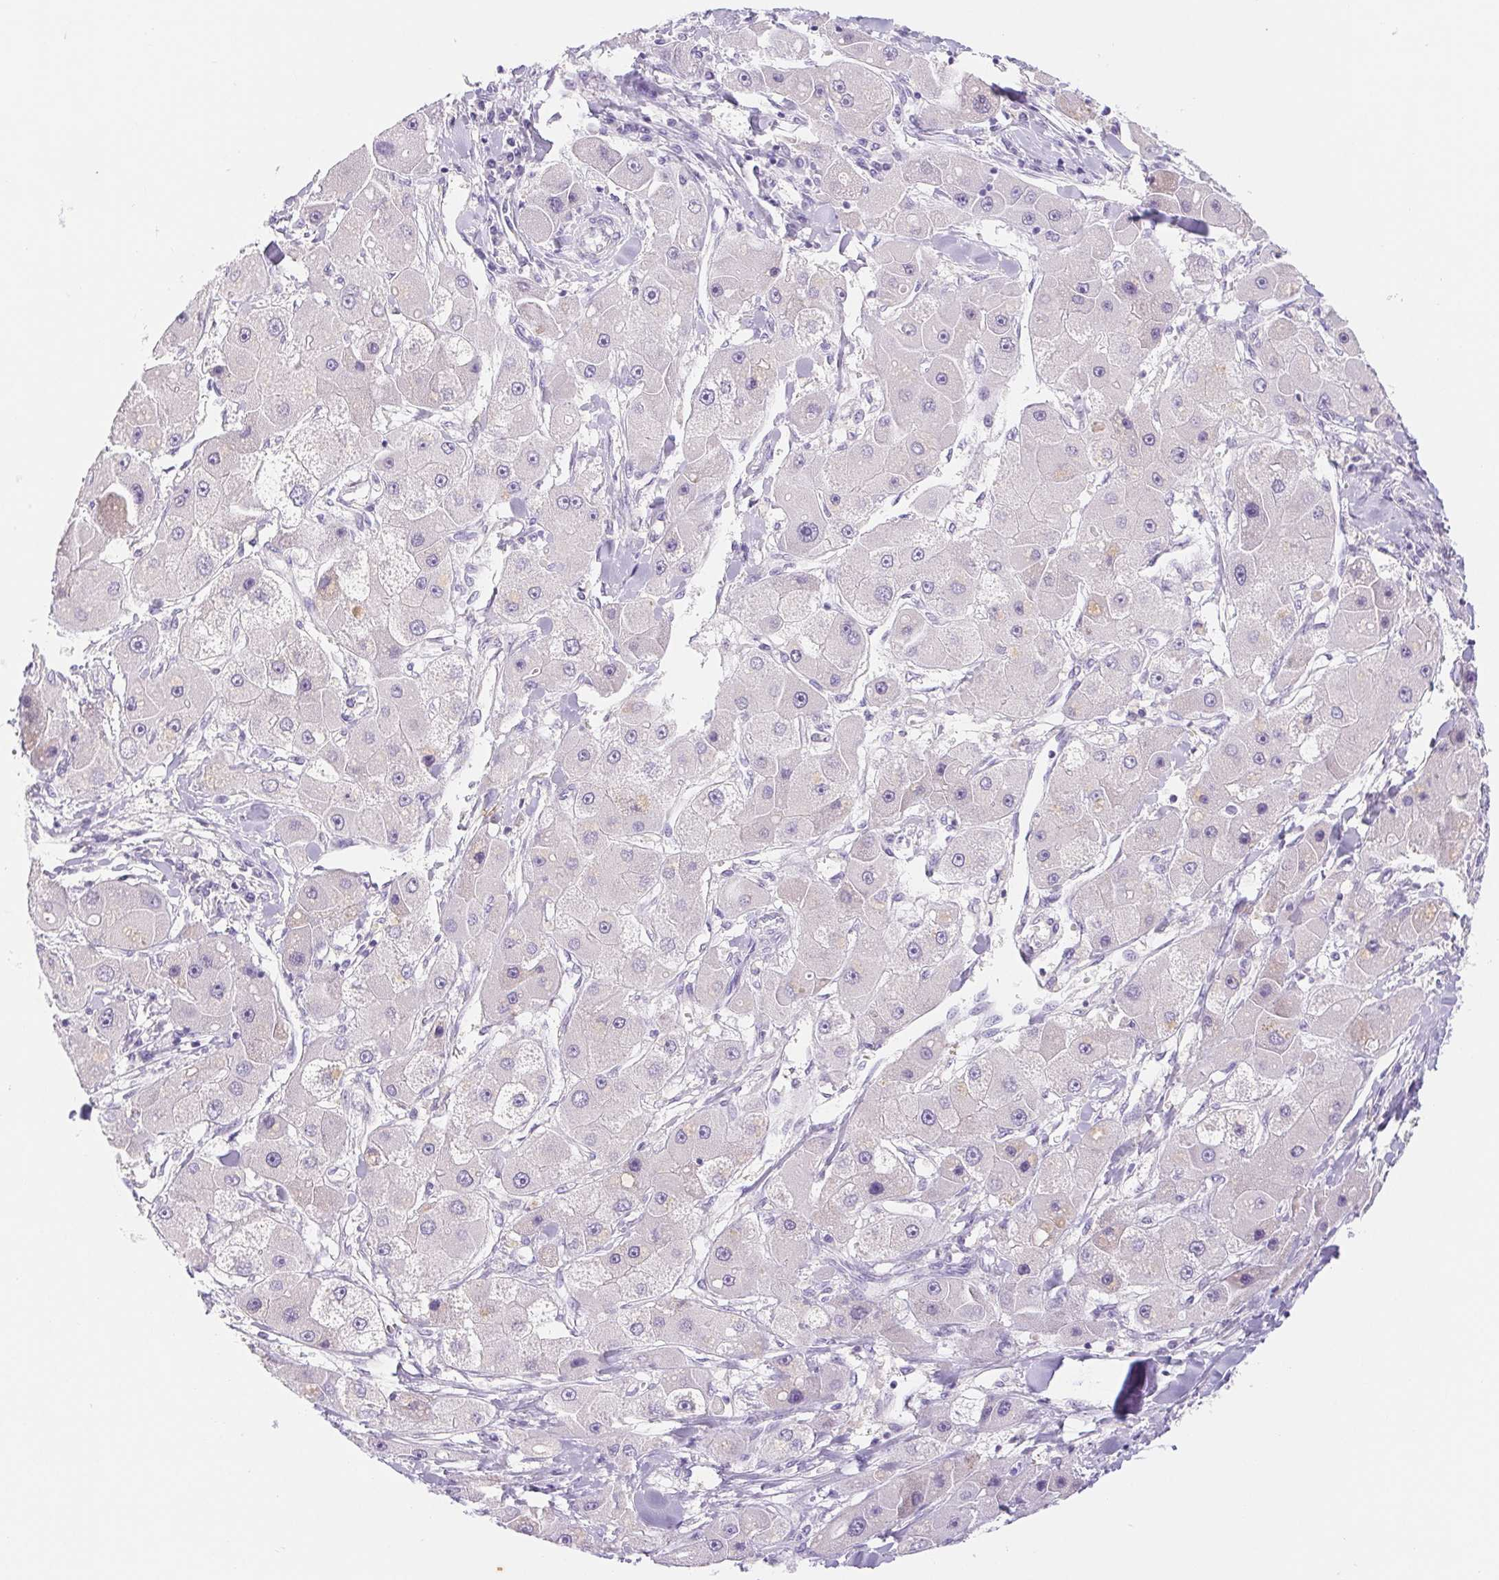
{"staining": {"intensity": "negative", "quantity": "none", "location": "none"}, "tissue": "liver cancer", "cell_type": "Tumor cells", "image_type": "cancer", "snomed": [{"axis": "morphology", "description": "Carcinoma, Hepatocellular, NOS"}, {"axis": "topography", "description": "Liver"}], "caption": "This is an IHC image of human liver cancer (hepatocellular carcinoma). There is no positivity in tumor cells.", "gene": "DYNC2LI1", "patient": {"sex": "male", "age": 24}}